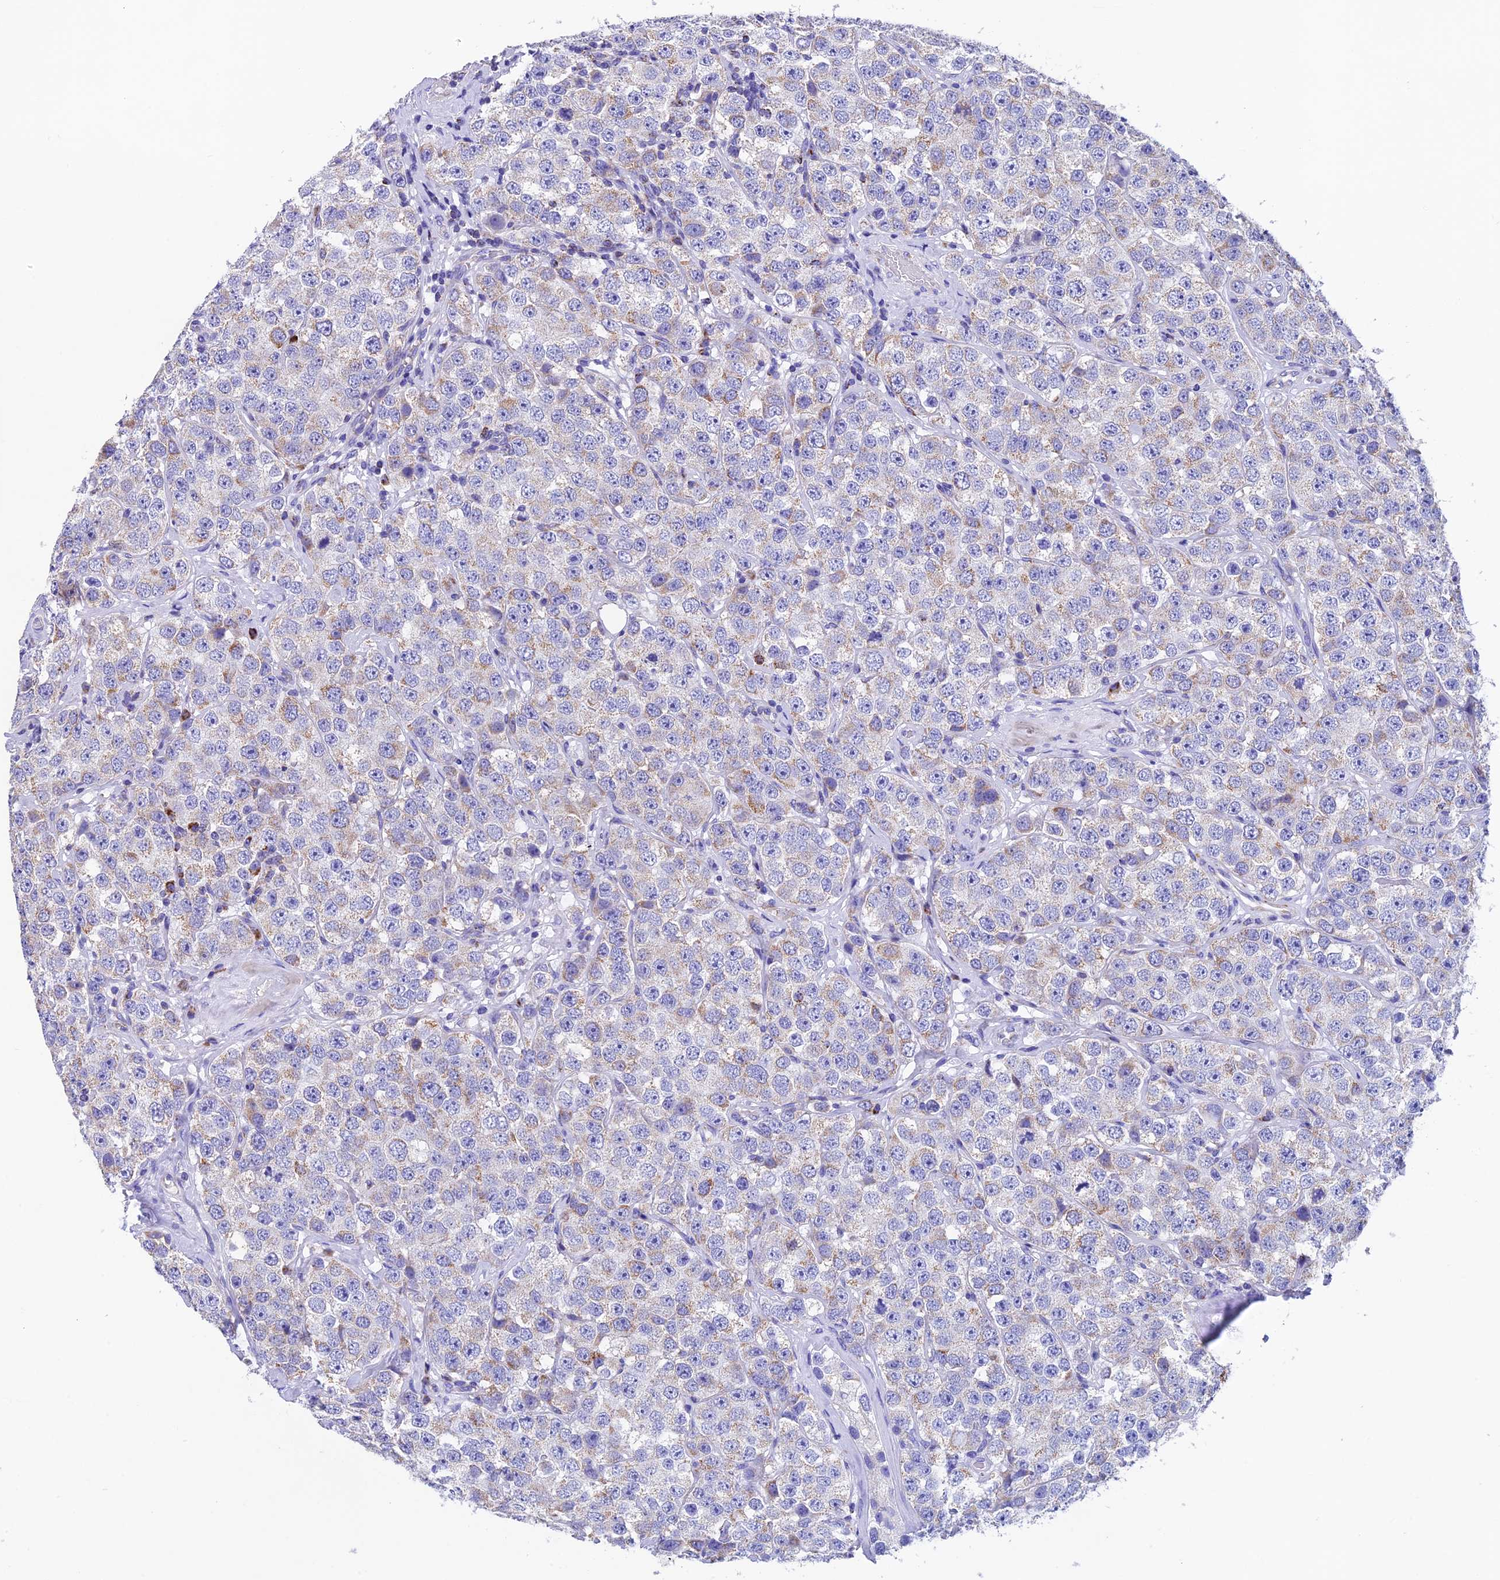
{"staining": {"intensity": "weak", "quantity": "<25%", "location": "cytoplasmic/membranous"}, "tissue": "testis cancer", "cell_type": "Tumor cells", "image_type": "cancer", "snomed": [{"axis": "morphology", "description": "Seminoma, NOS"}, {"axis": "topography", "description": "Testis"}], "caption": "This is a histopathology image of immunohistochemistry staining of testis cancer (seminoma), which shows no expression in tumor cells. (Brightfield microscopy of DAB (3,3'-diaminobenzidine) immunohistochemistry at high magnification).", "gene": "SLC8B1", "patient": {"sex": "male", "age": 28}}